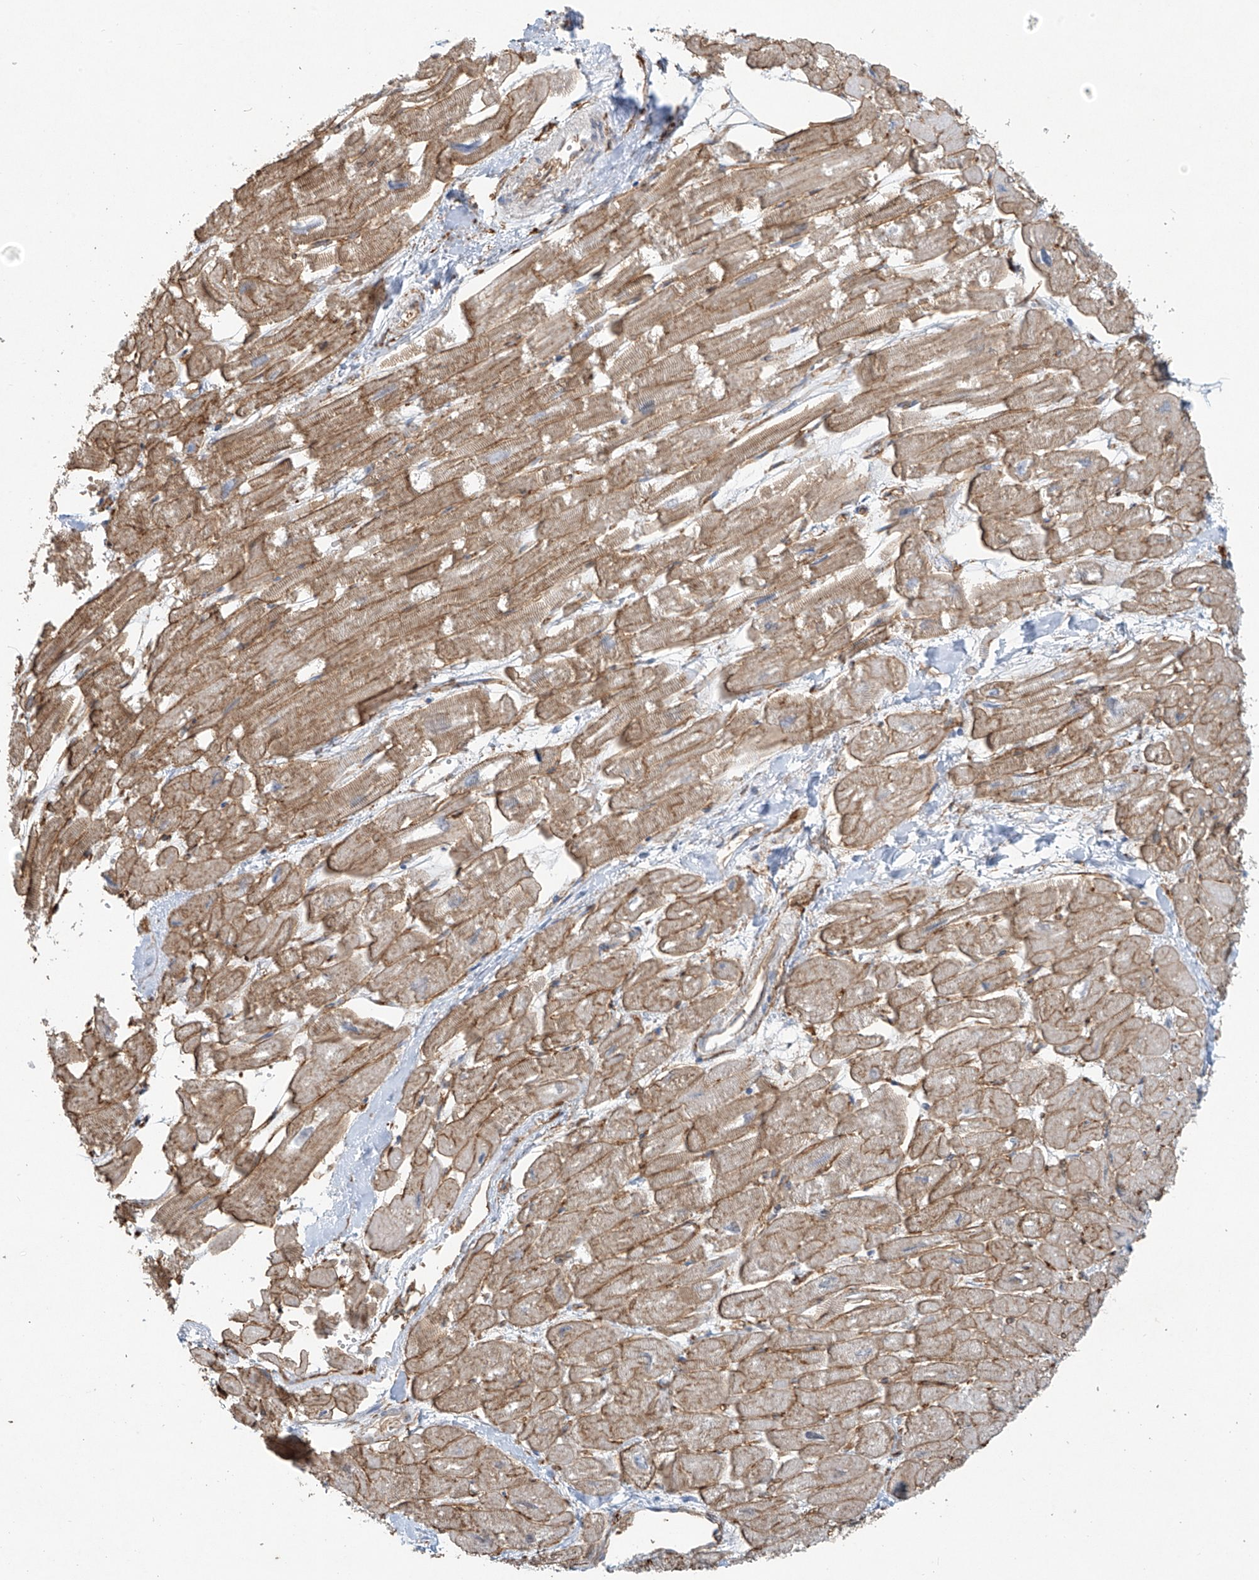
{"staining": {"intensity": "moderate", "quantity": ">75%", "location": "cytoplasmic/membranous"}, "tissue": "heart muscle", "cell_type": "Cardiomyocytes", "image_type": "normal", "snomed": [{"axis": "morphology", "description": "Normal tissue, NOS"}, {"axis": "topography", "description": "Heart"}], "caption": "Immunohistochemical staining of unremarkable heart muscle shows moderate cytoplasmic/membranous protein staining in about >75% of cardiomyocytes.", "gene": "TUBE1", "patient": {"sex": "male", "age": 54}}